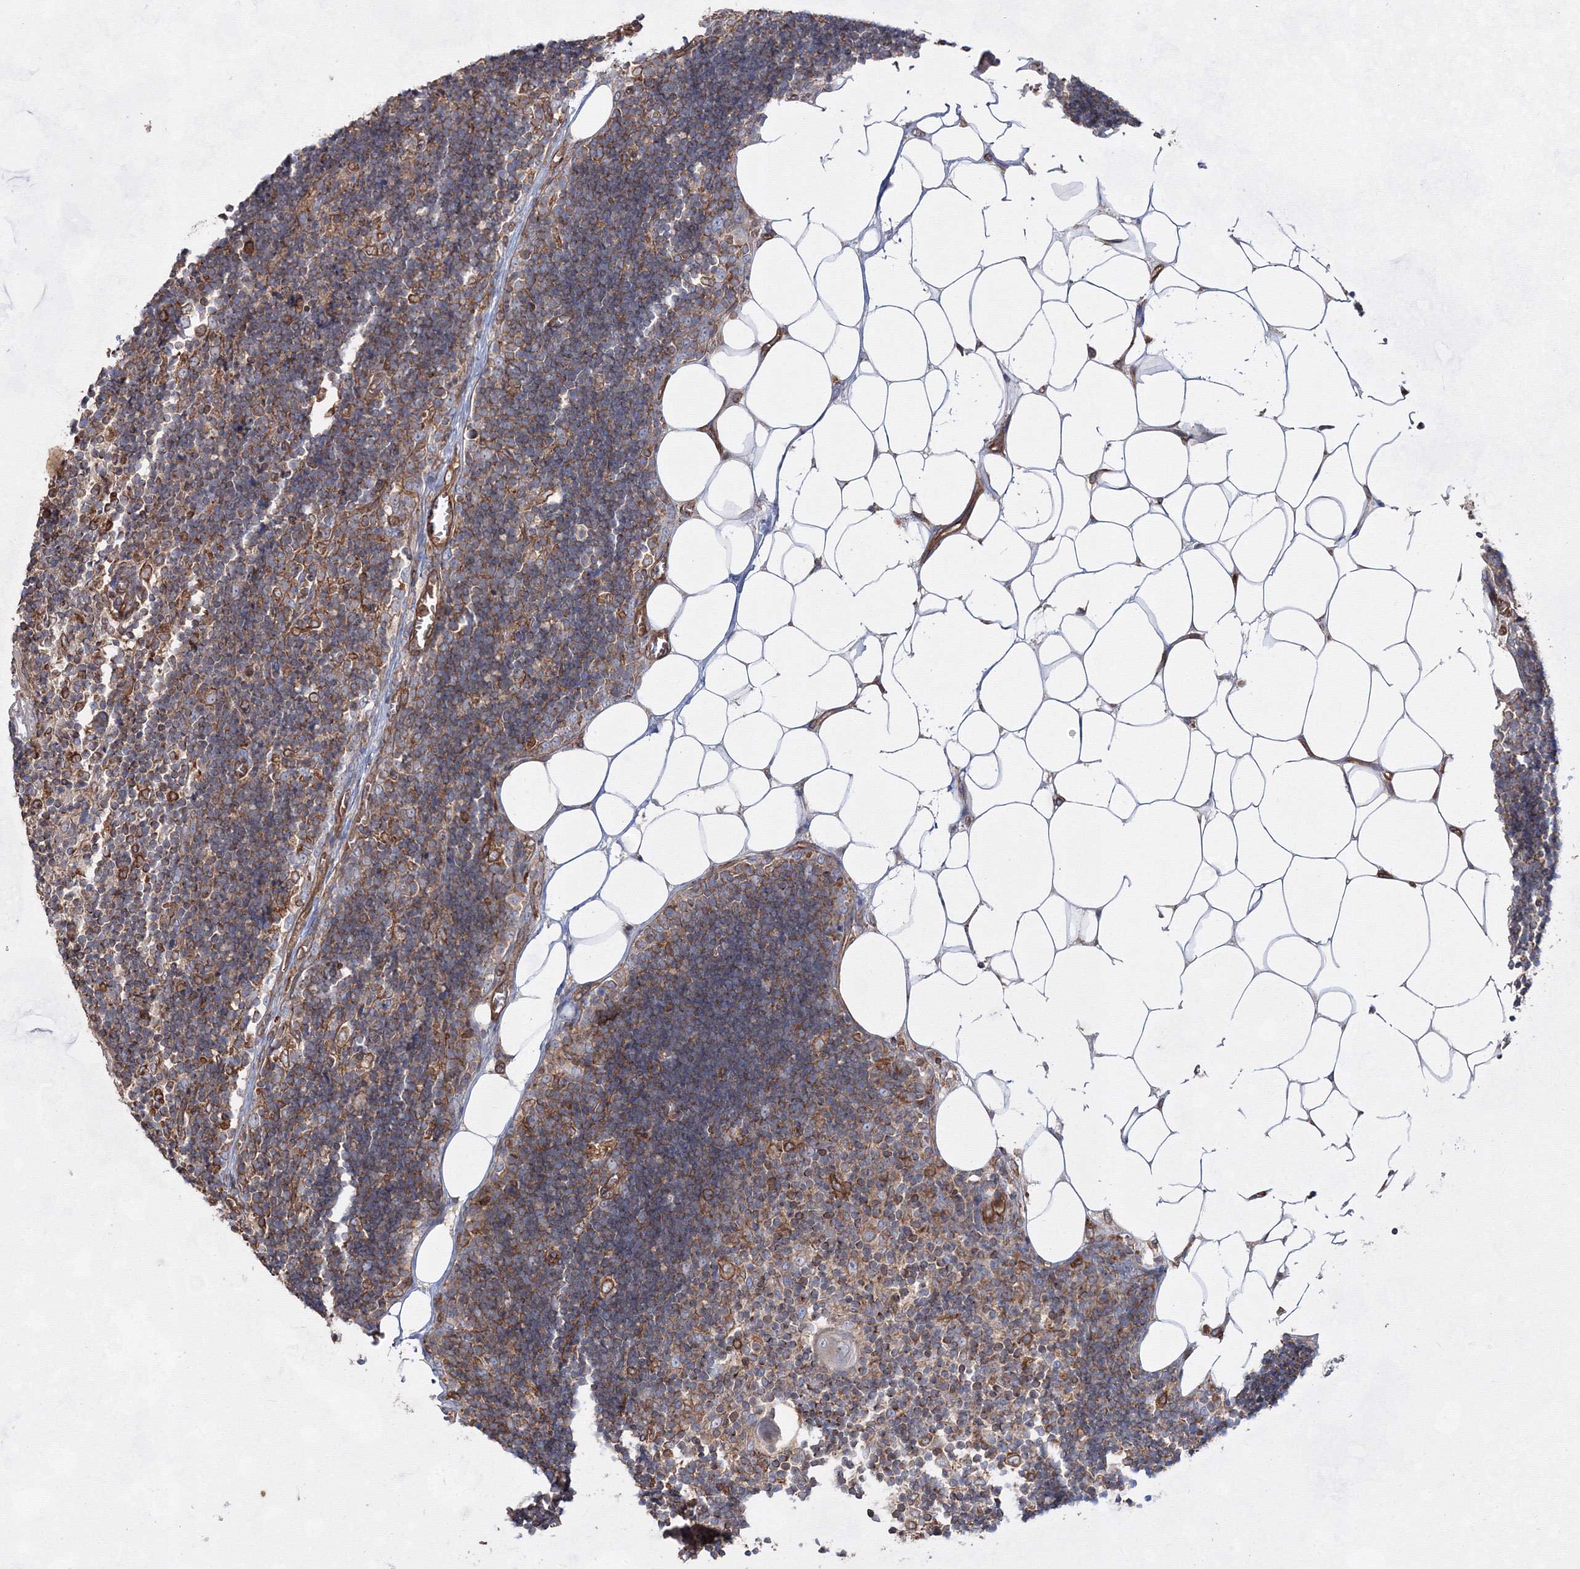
{"staining": {"intensity": "moderate", "quantity": ">75%", "location": "cytoplasmic/membranous"}, "tissue": "lymph node", "cell_type": "Germinal center cells", "image_type": "normal", "snomed": [{"axis": "morphology", "description": "Normal tissue, NOS"}, {"axis": "topography", "description": "Lymph node"}], "caption": "IHC (DAB) staining of benign human lymph node shows moderate cytoplasmic/membranous protein positivity in about >75% of germinal center cells. (brown staining indicates protein expression, while blue staining denotes nuclei).", "gene": "EXOC6", "patient": {"sex": "male", "age": 33}}